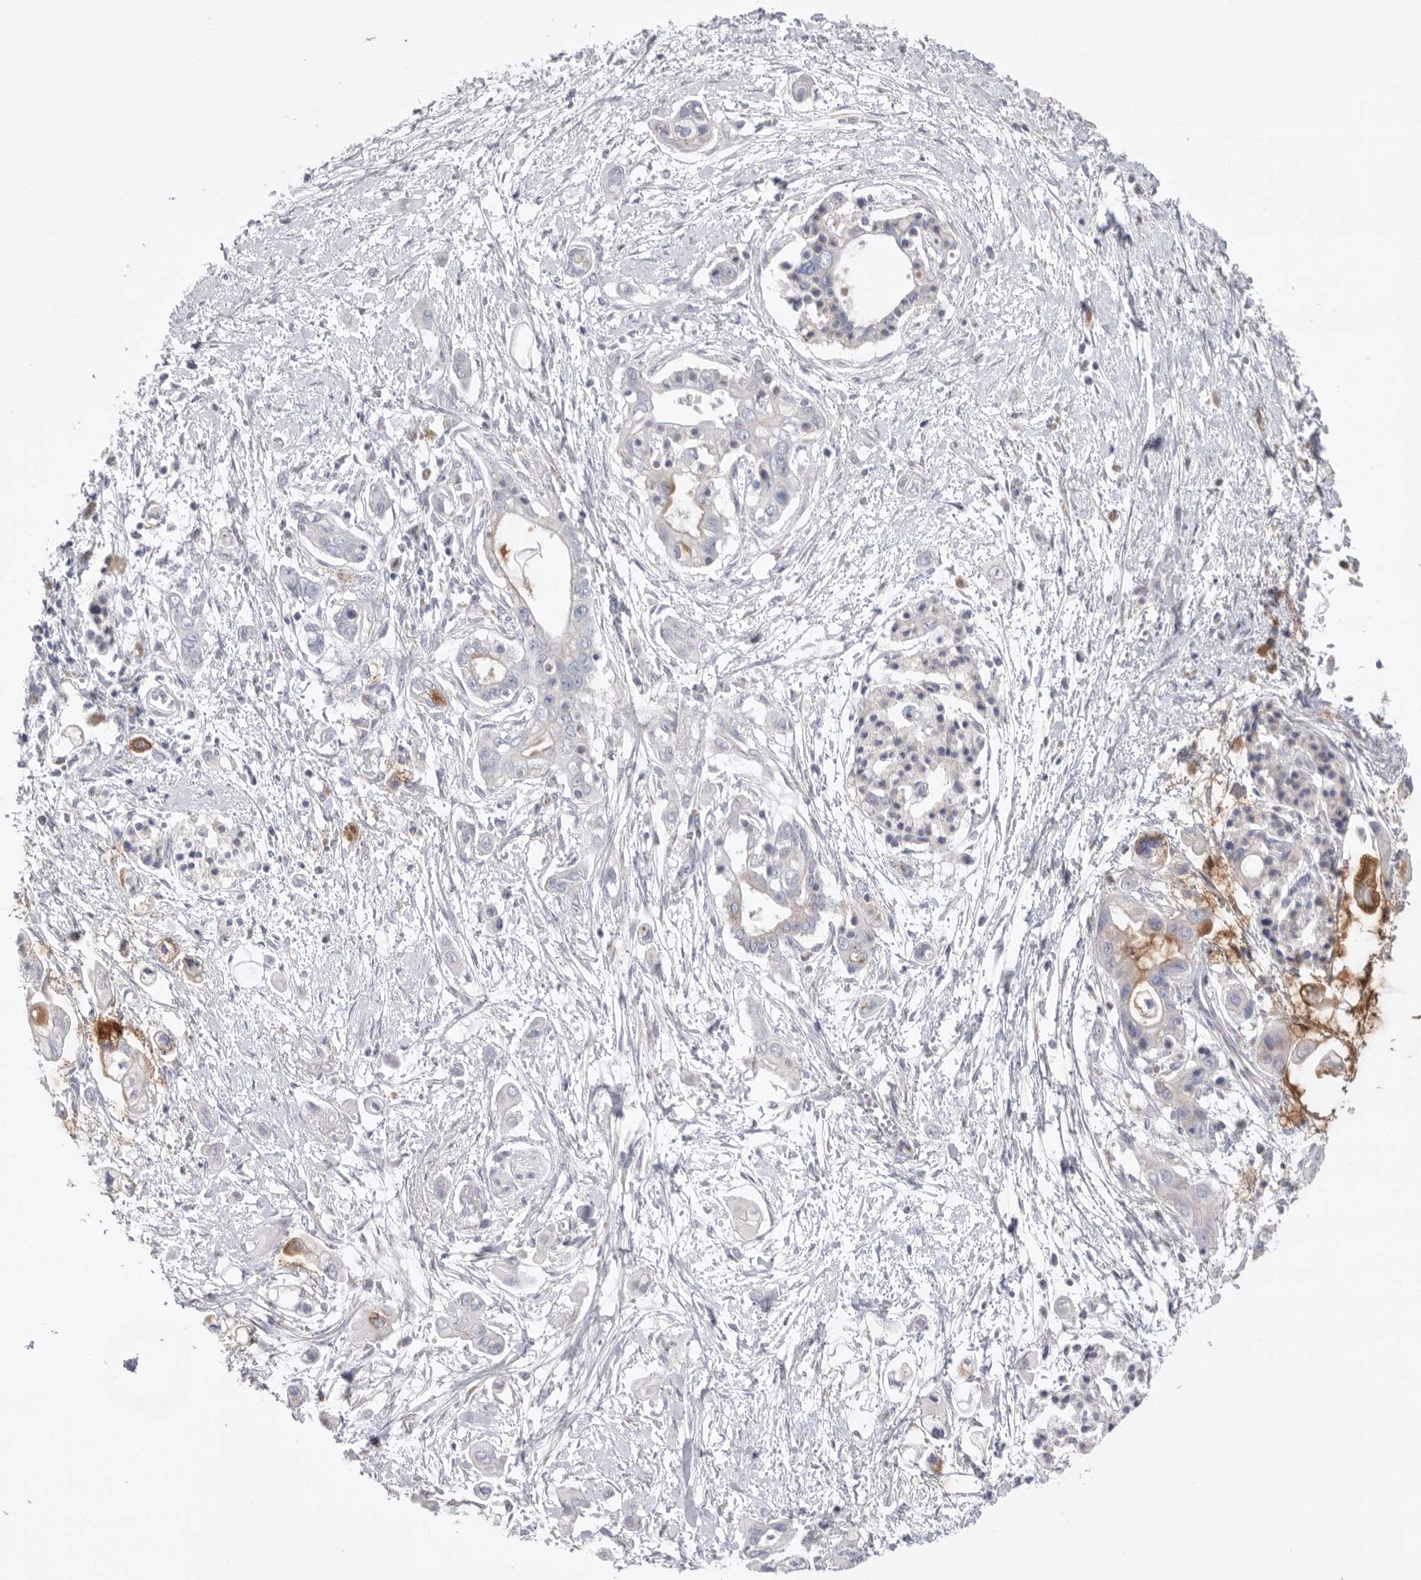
{"staining": {"intensity": "negative", "quantity": "none", "location": "none"}, "tissue": "pancreatic cancer", "cell_type": "Tumor cells", "image_type": "cancer", "snomed": [{"axis": "morphology", "description": "Adenocarcinoma, NOS"}, {"axis": "topography", "description": "Pancreas"}], "caption": "A micrograph of human pancreatic cancer (adenocarcinoma) is negative for staining in tumor cells.", "gene": "CCDC126", "patient": {"sex": "male", "age": 59}}